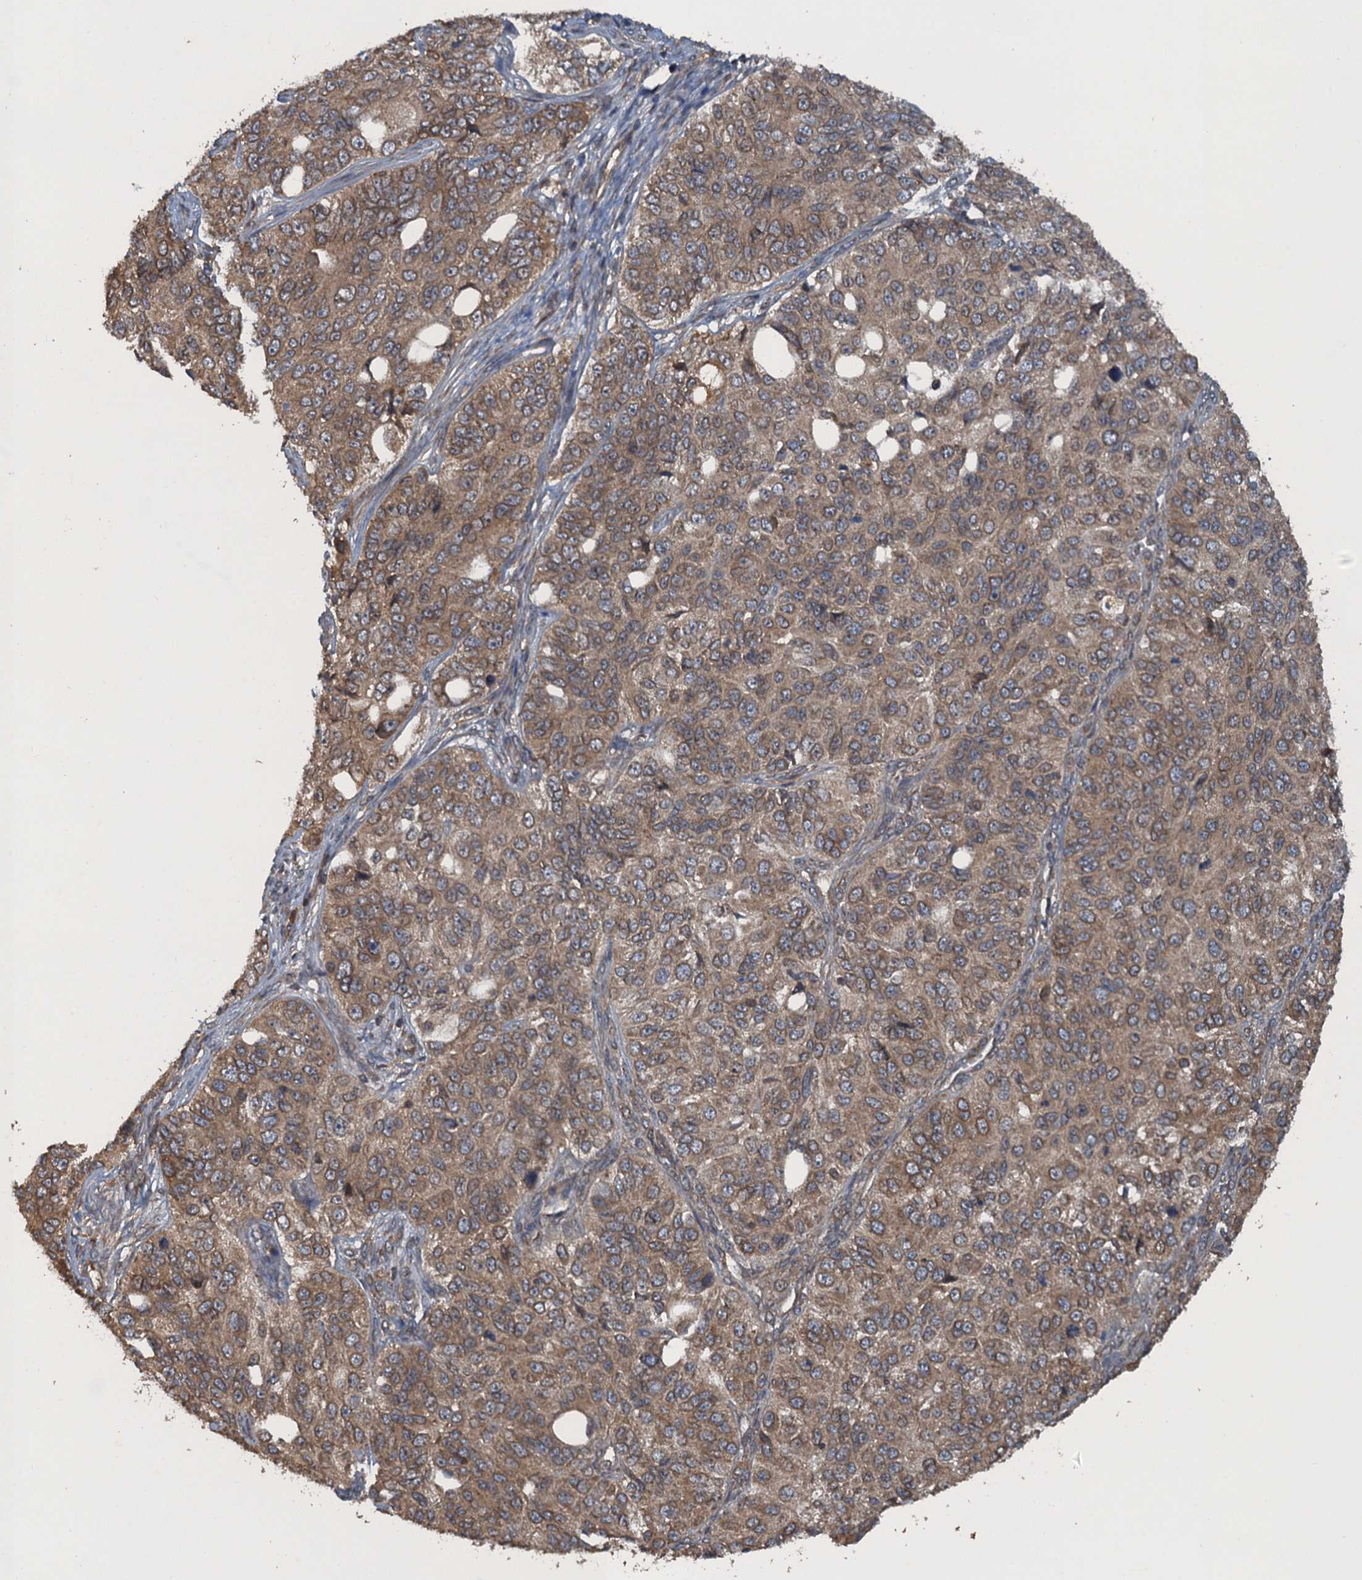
{"staining": {"intensity": "moderate", "quantity": ">75%", "location": "cytoplasmic/membranous,nuclear"}, "tissue": "ovarian cancer", "cell_type": "Tumor cells", "image_type": "cancer", "snomed": [{"axis": "morphology", "description": "Carcinoma, endometroid"}, {"axis": "topography", "description": "Ovary"}], "caption": "A histopathology image of human endometroid carcinoma (ovarian) stained for a protein reveals moderate cytoplasmic/membranous and nuclear brown staining in tumor cells.", "gene": "GLE1", "patient": {"sex": "female", "age": 51}}